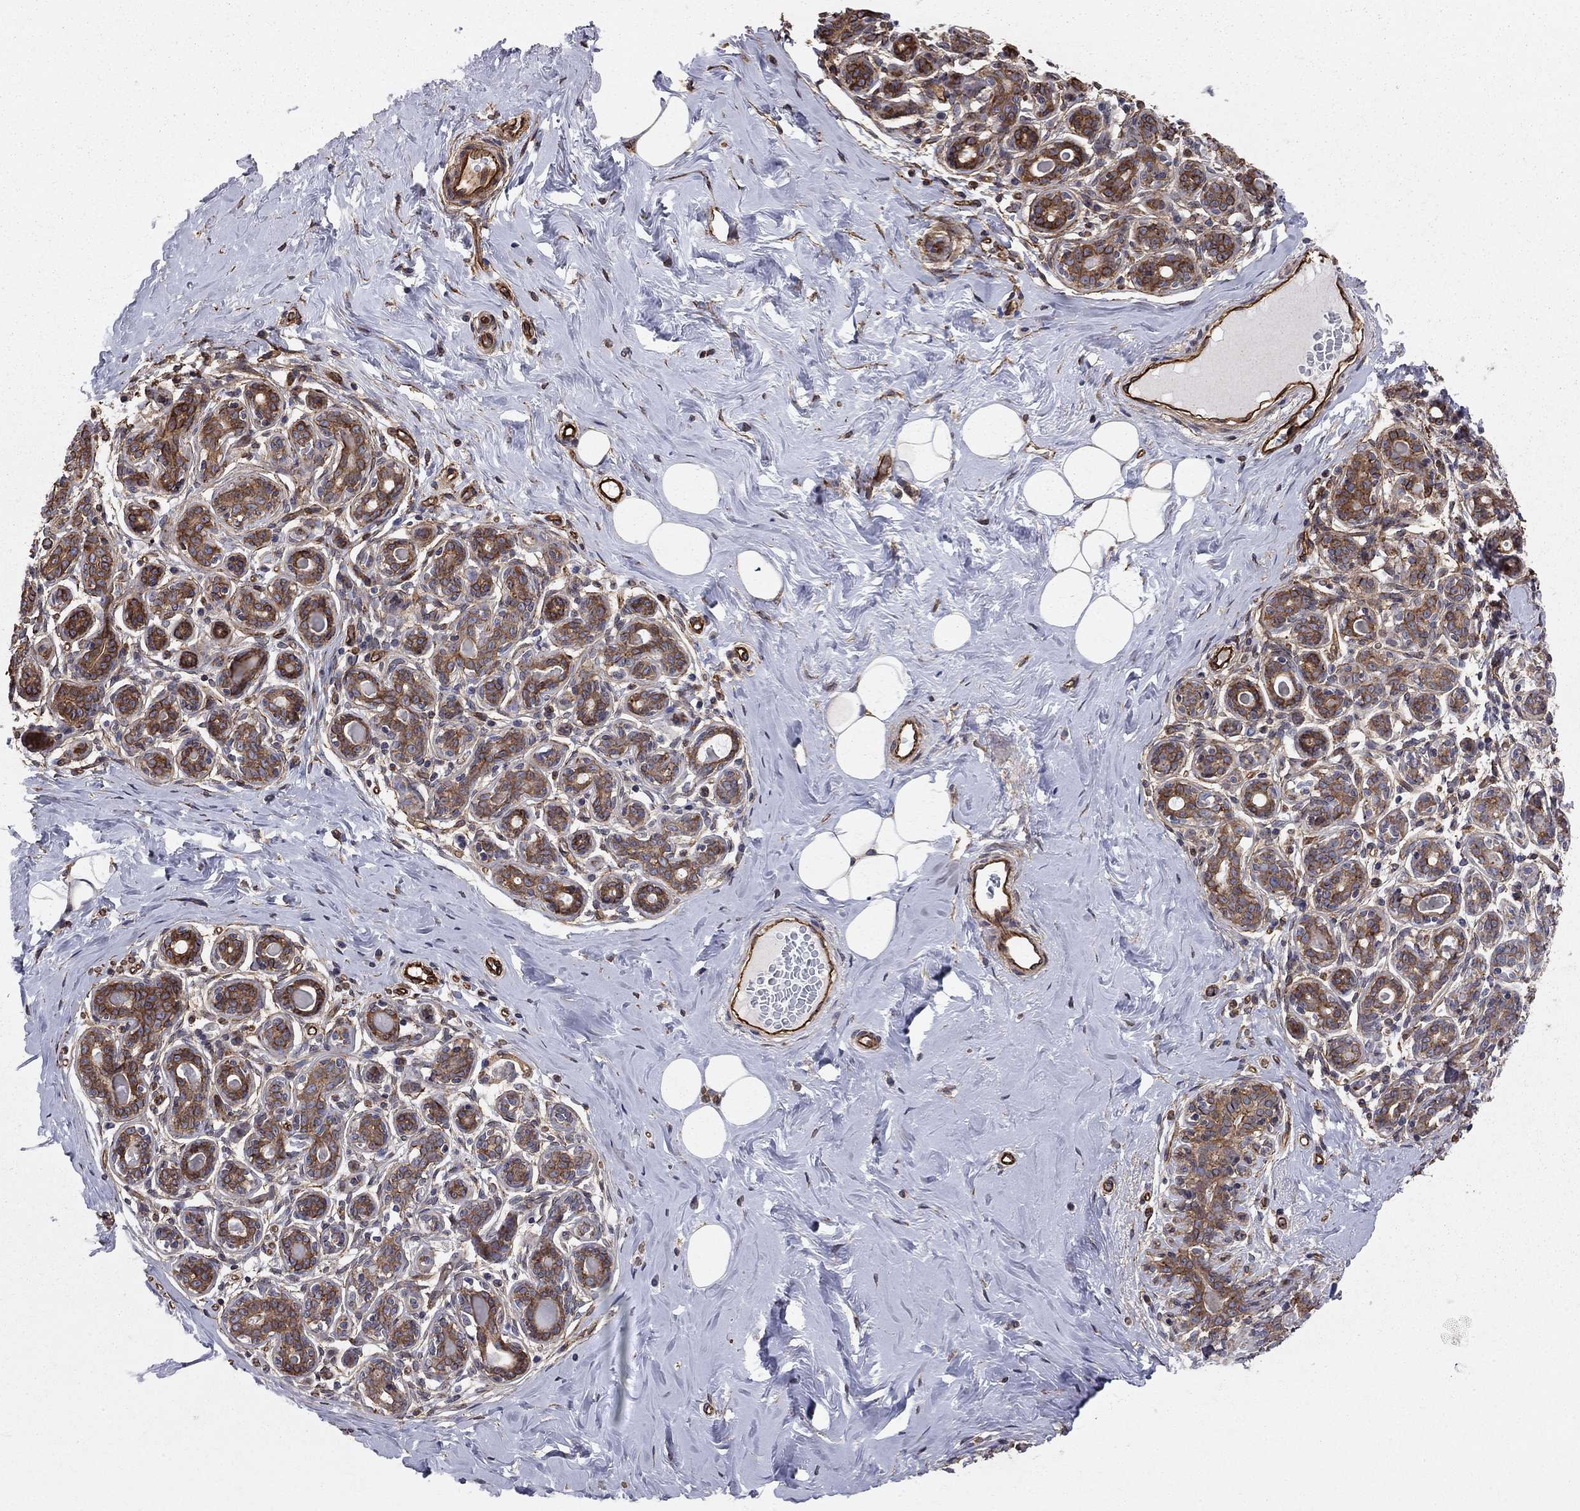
{"staining": {"intensity": "negative", "quantity": "none", "location": "none"}, "tissue": "breast", "cell_type": "Adipocytes", "image_type": "normal", "snomed": [{"axis": "morphology", "description": "Normal tissue, NOS"}, {"axis": "topography", "description": "Skin"}, {"axis": "topography", "description": "Breast"}], "caption": "High power microscopy histopathology image of an IHC micrograph of normal breast, revealing no significant staining in adipocytes.", "gene": "RASEF", "patient": {"sex": "female", "age": 43}}